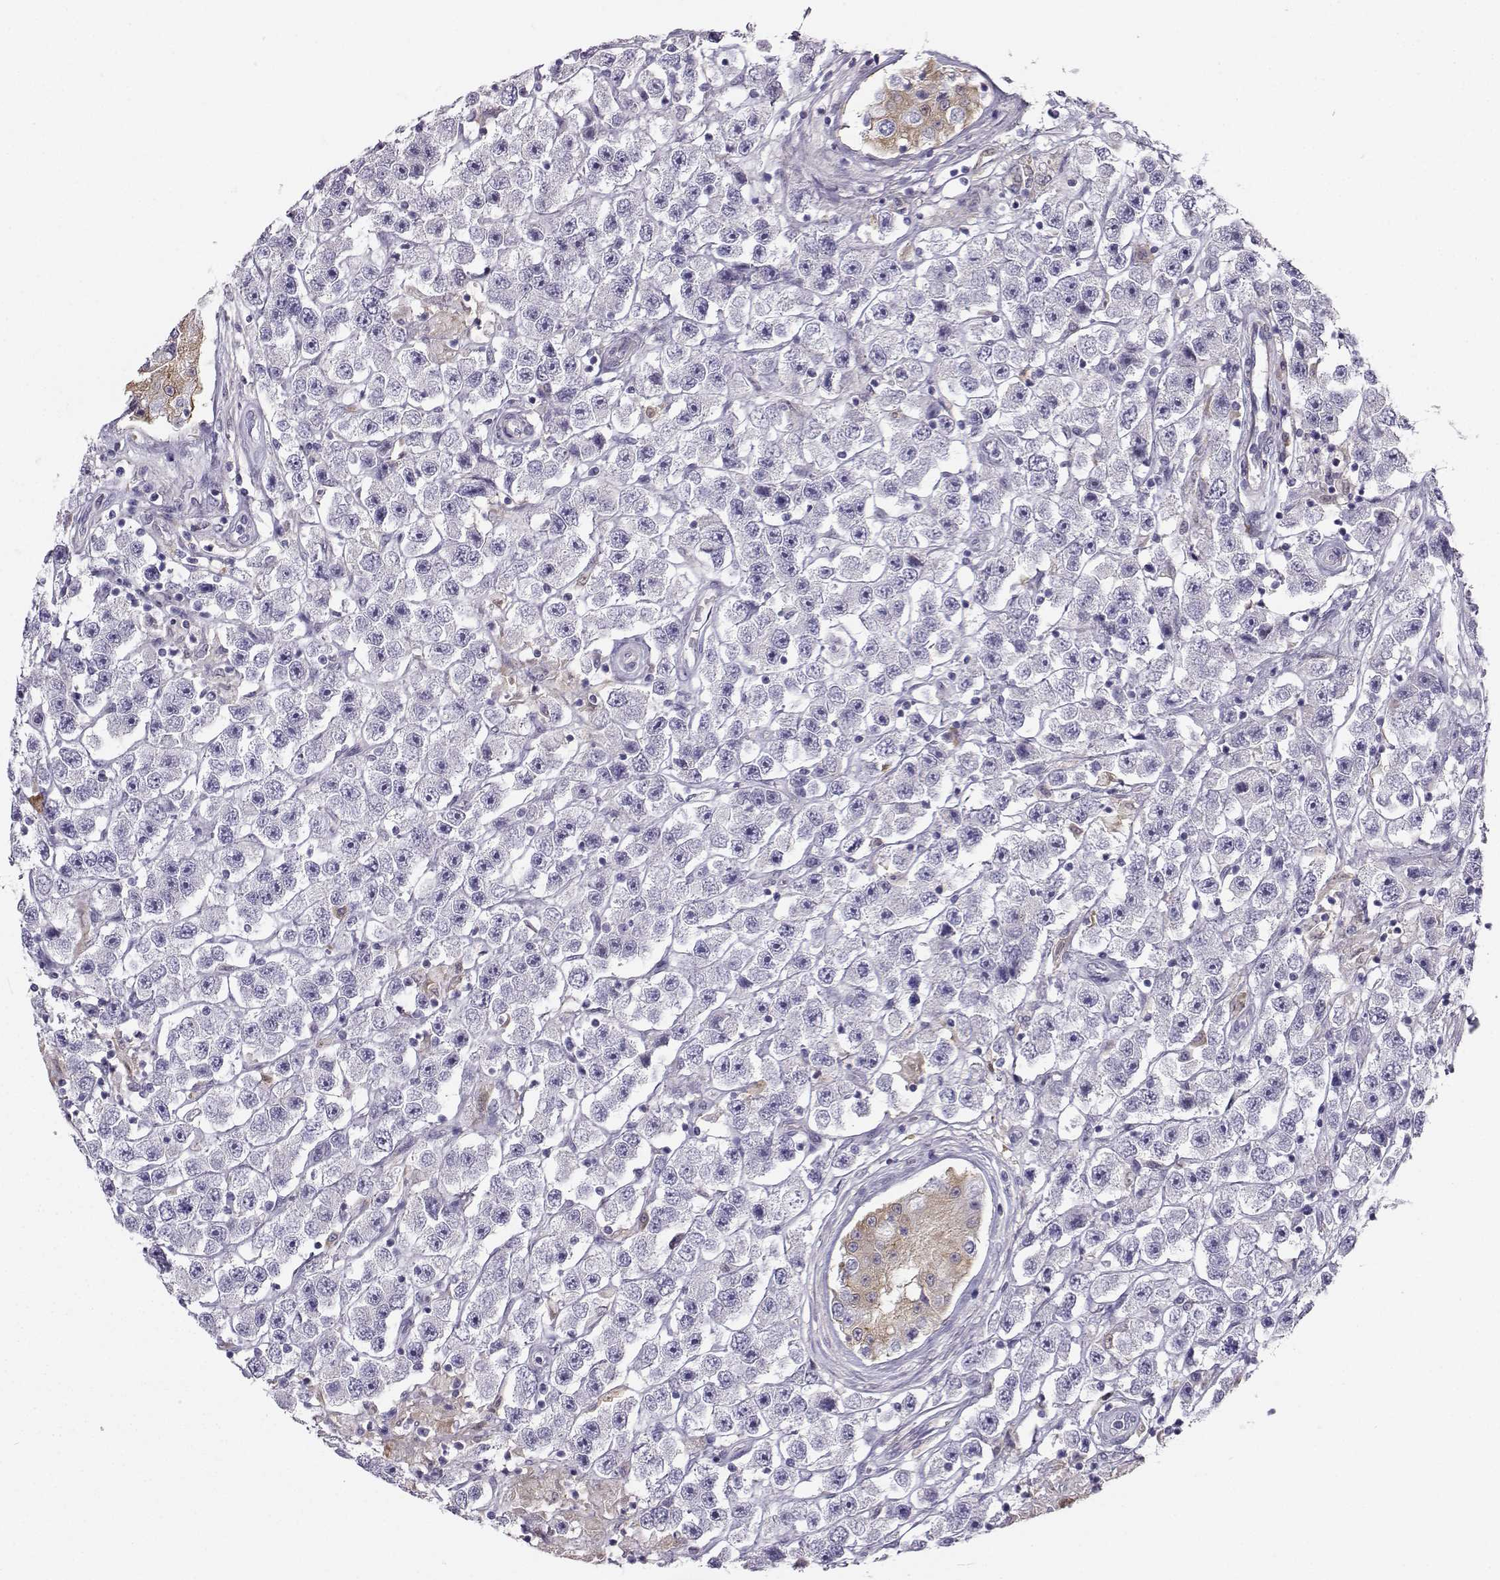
{"staining": {"intensity": "negative", "quantity": "none", "location": "none"}, "tissue": "testis cancer", "cell_type": "Tumor cells", "image_type": "cancer", "snomed": [{"axis": "morphology", "description": "Seminoma, NOS"}, {"axis": "topography", "description": "Testis"}], "caption": "This is an immunohistochemistry (IHC) image of testis cancer. There is no positivity in tumor cells.", "gene": "DCLK3", "patient": {"sex": "male", "age": 45}}